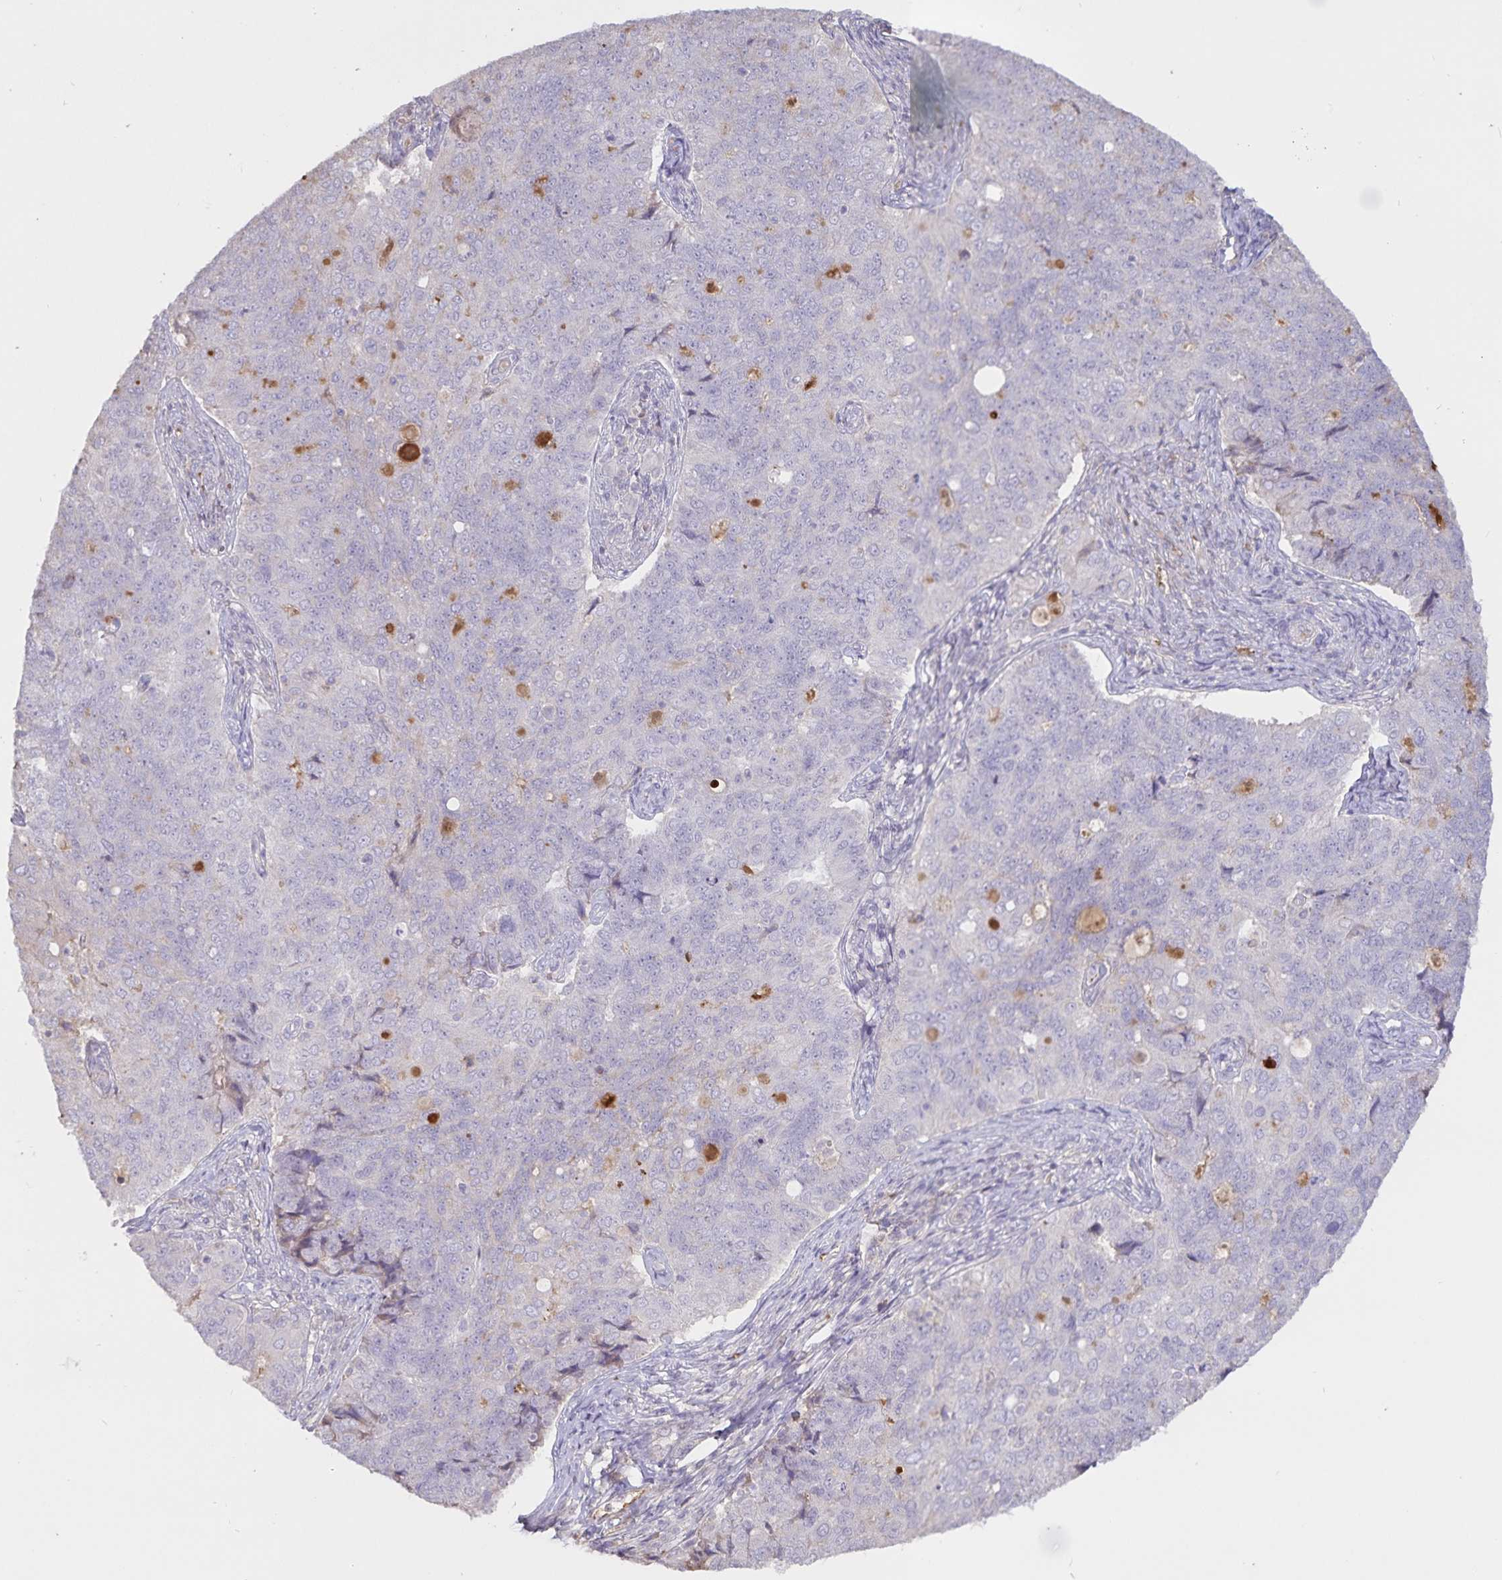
{"staining": {"intensity": "negative", "quantity": "none", "location": "none"}, "tissue": "endometrial cancer", "cell_type": "Tumor cells", "image_type": "cancer", "snomed": [{"axis": "morphology", "description": "Adenocarcinoma, NOS"}, {"axis": "topography", "description": "Endometrium"}], "caption": "A high-resolution micrograph shows immunohistochemistry (IHC) staining of endometrial cancer, which shows no significant expression in tumor cells.", "gene": "FGG", "patient": {"sex": "female", "age": 43}}